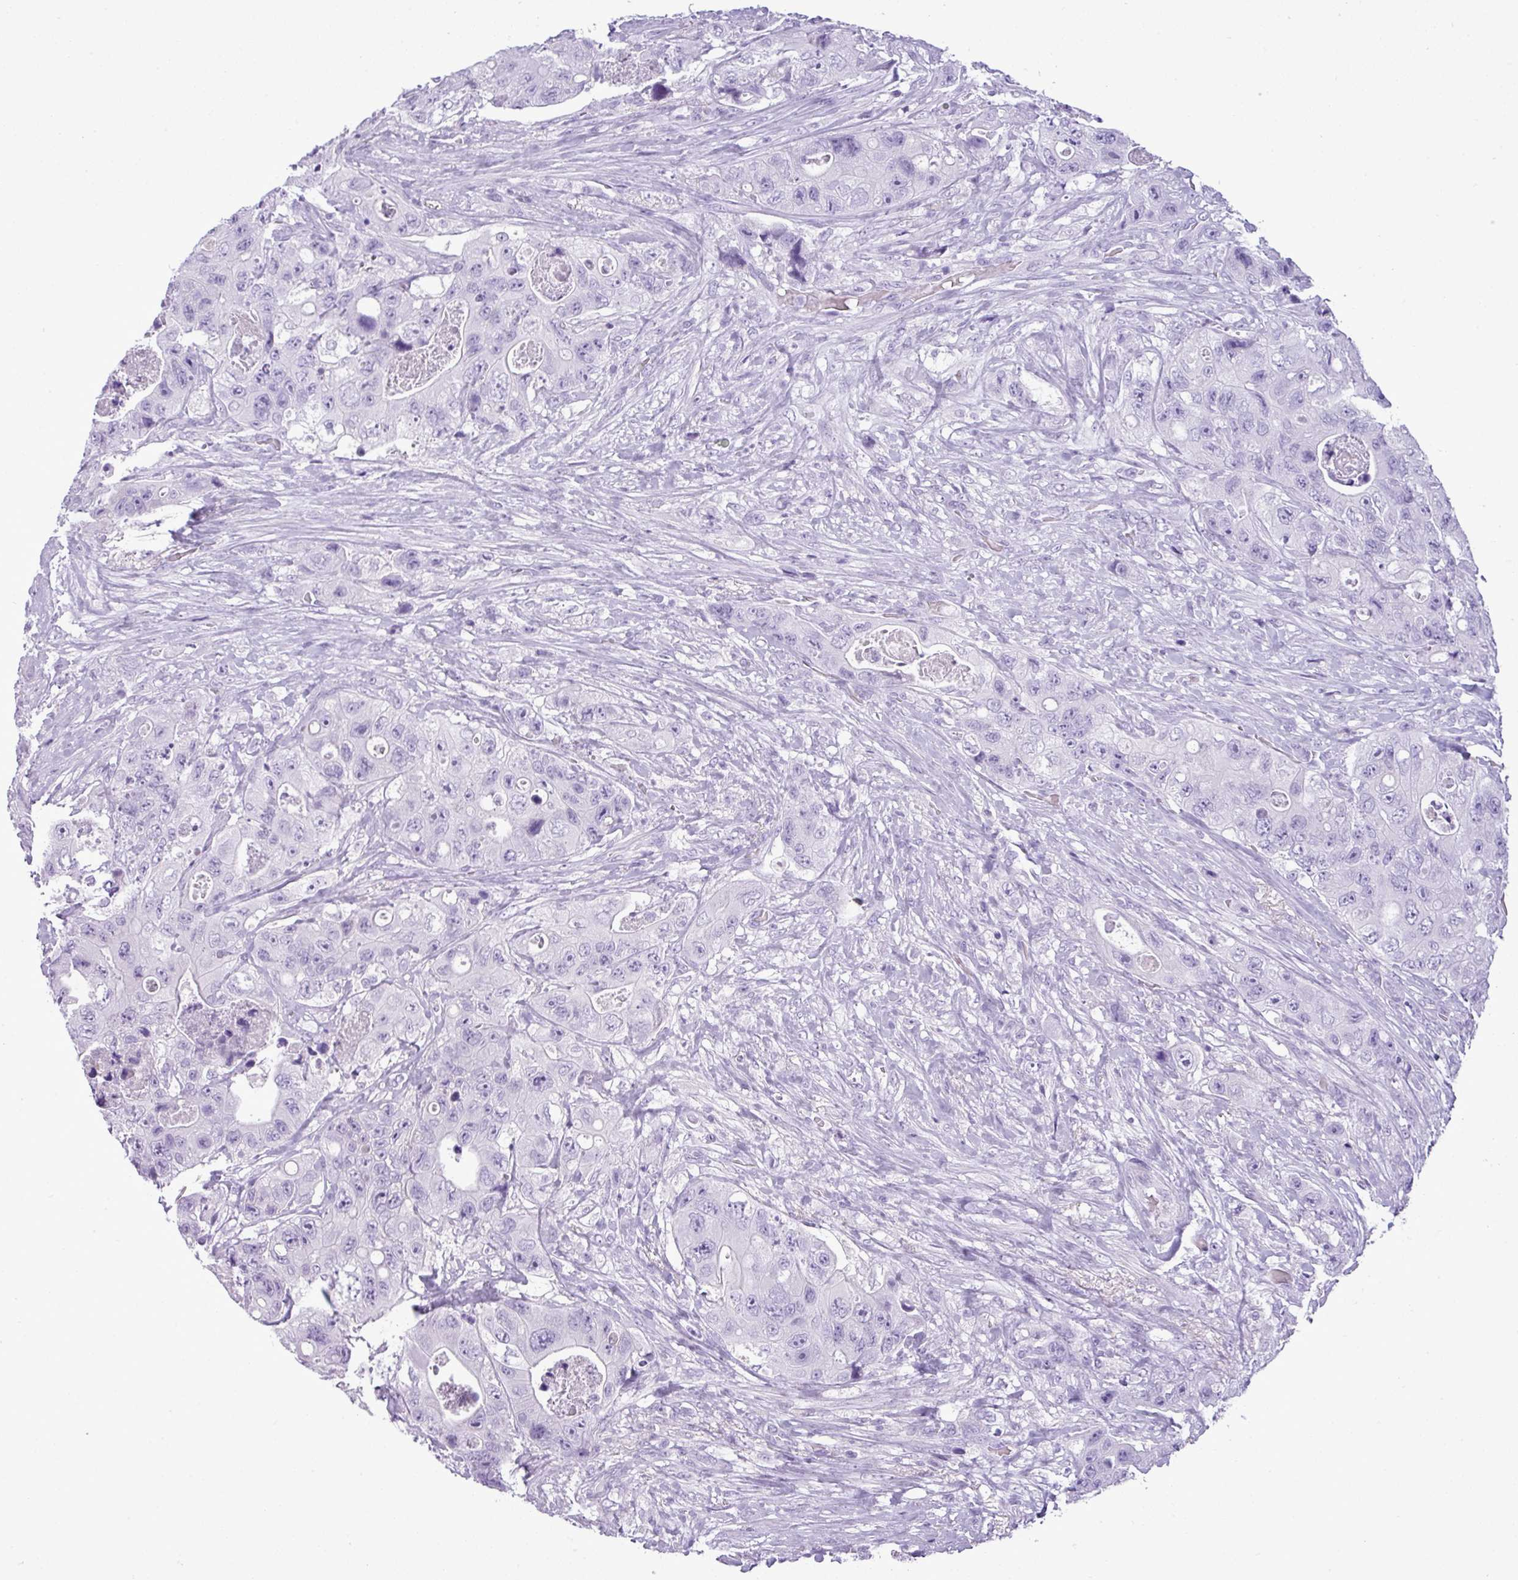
{"staining": {"intensity": "negative", "quantity": "none", "location": "none"}, "tissue": "colorectal cancer", "cell_type": "Tumor cells", "image_type": "cancer", "snomed": [{"axis": "morphology", "description": "Adenocarcinoma, NOS"}, {"axis": "topography", "description": "Colon"}], "caption": "Immunohistochemistry (IHC) histopathology image of human colorectal adenocarcinoma stained for a protein (brown), which shows no staining in tumor cells.", "gene": "RBMXL2", "patient": {"sex": "female", "age": 46}}